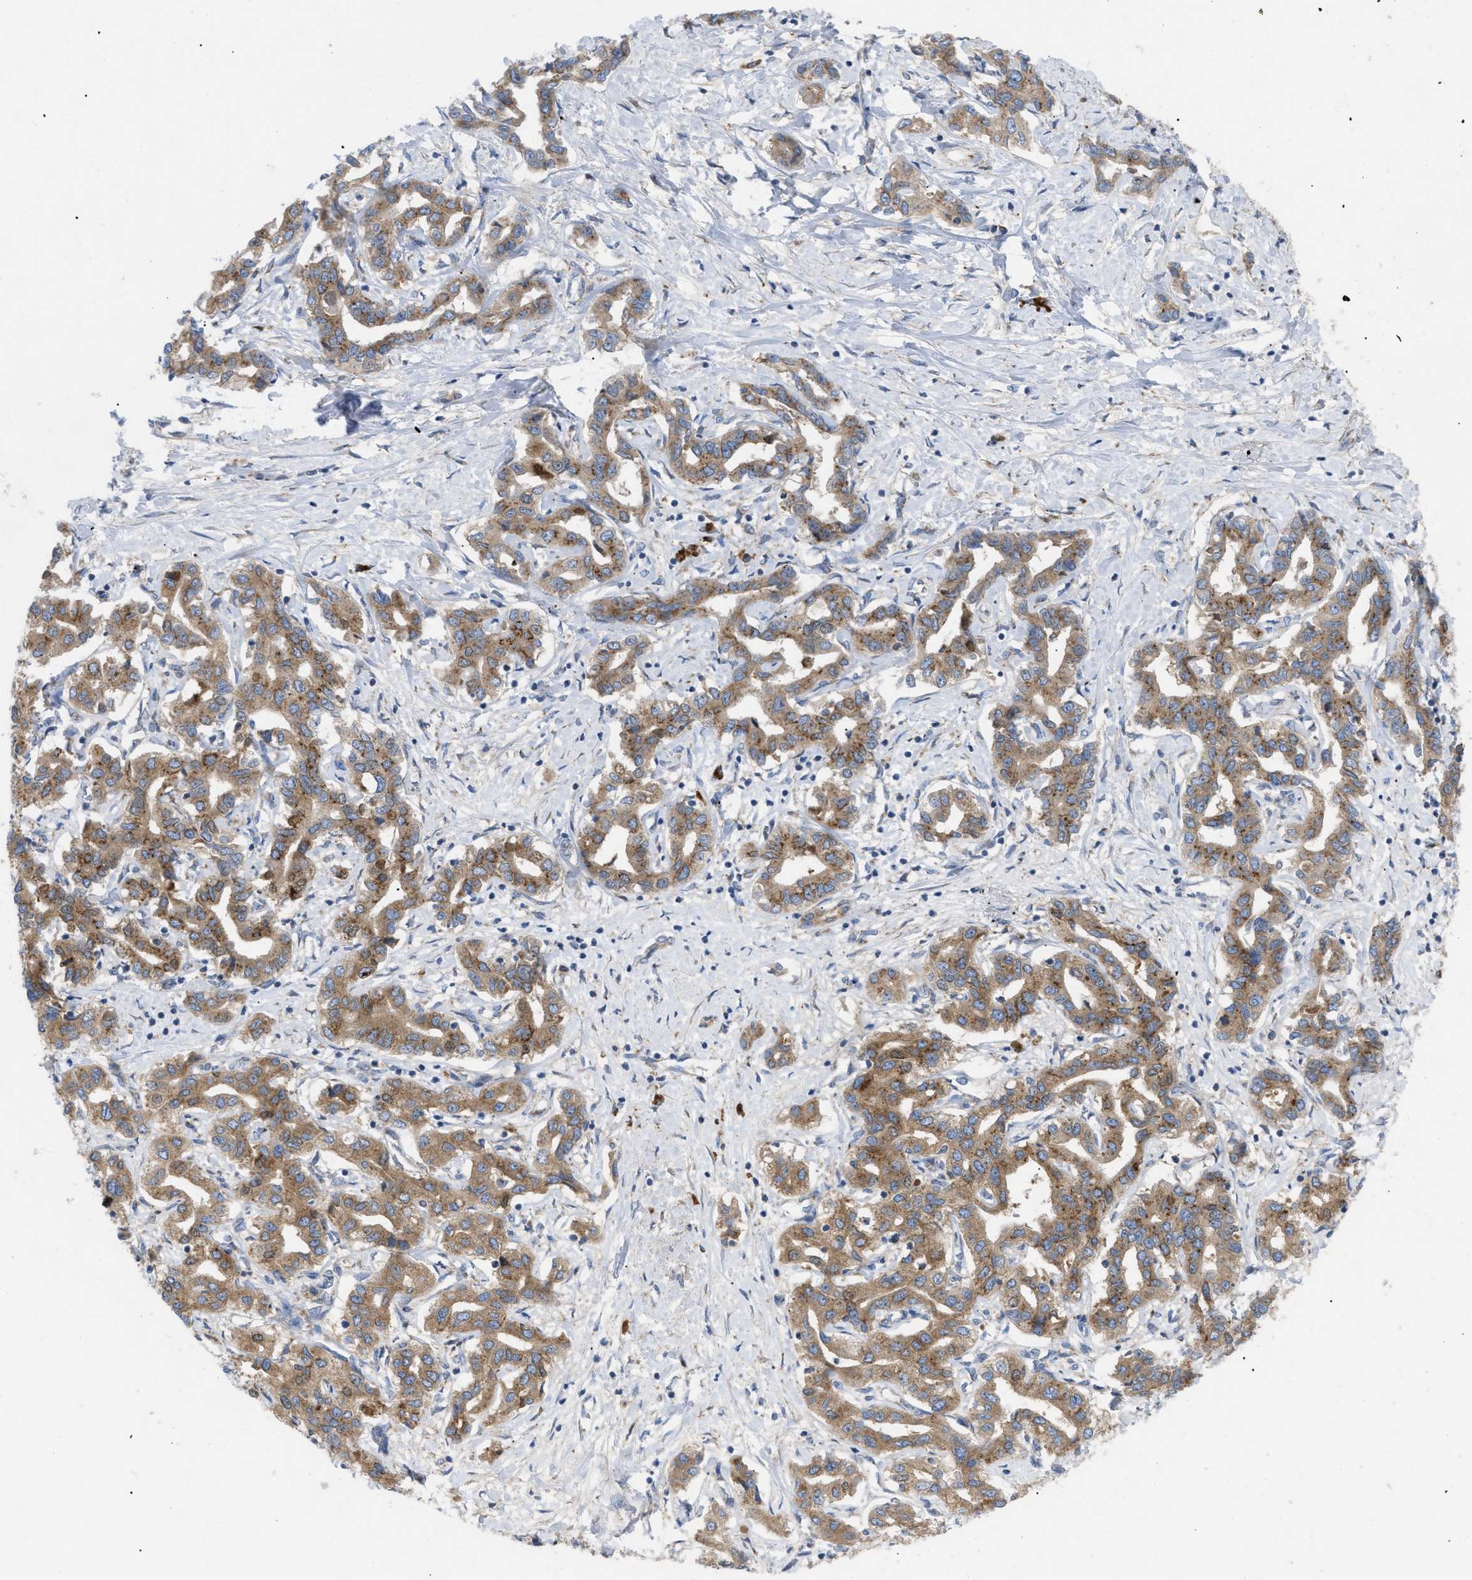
{"staining": {"intensity": "moderate", "quantity": ">75%", "location": "cytoplasmic/membranous"}, "tissue": "liver cancer", "cell_type": "Tumor cells", "image_type": "cancer", "snomed": [{"axis": "morphology", "description": "Cholangiocarcinoma"}, {"axis": "topography", "description": "Liver"}], "caption": "A micrograph of liver cholangiocarcinoma stained for a protein demonstrates moderate cytoplasmic/membranous brown staining in tumor cells.", "gene": "SLC50A1", "patient": {"sex": "male", "age": 59}}